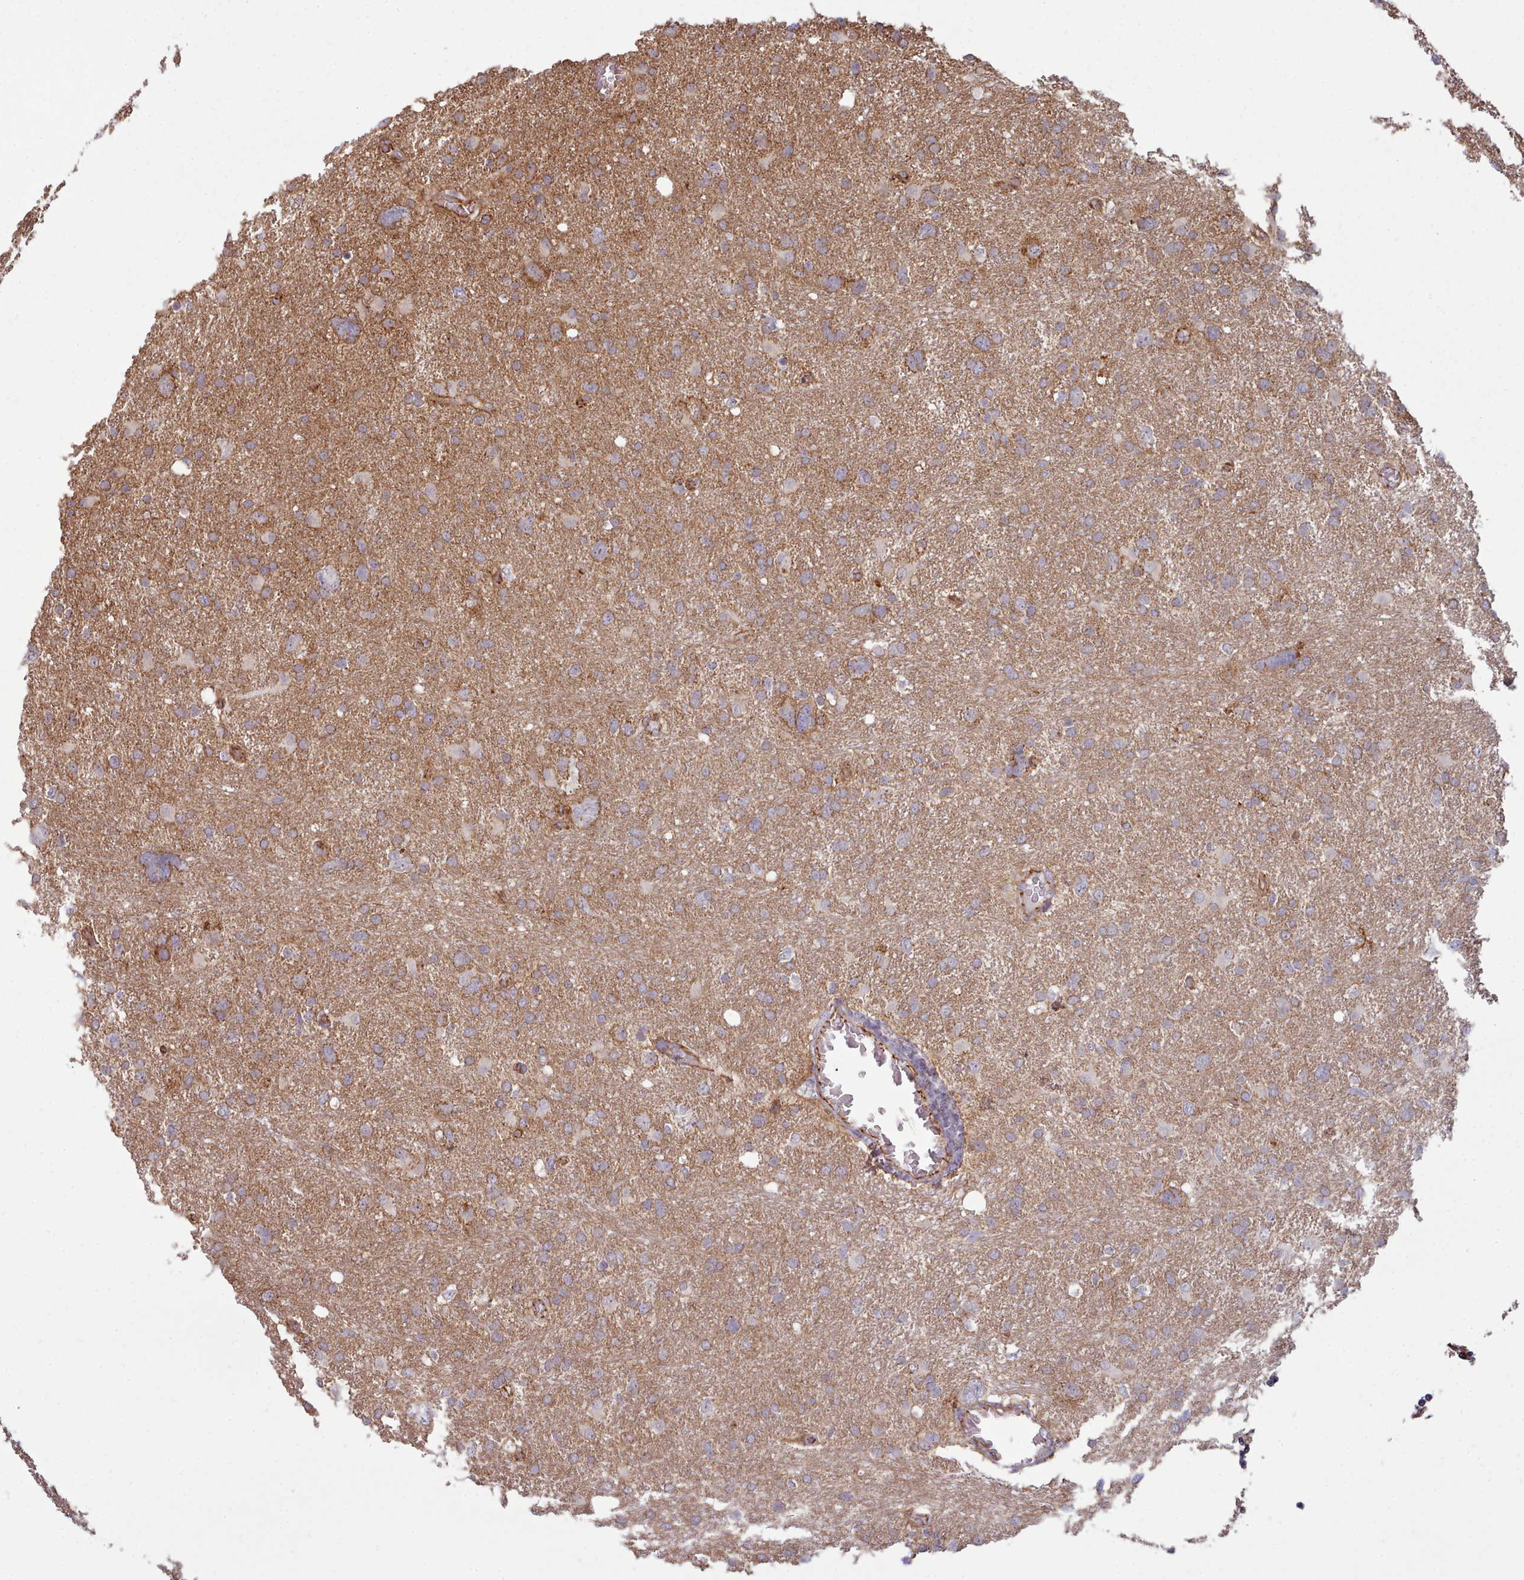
{"staining": {"intensity": "moderate", "quantity": ">75%", "location": "cytoplasmic/membranous"}, "tissue": "glioma", "cell_type": "Tumor cells", "image_type": "cancer", "snomed": [{"axis": "morphology", "description": "Glioma, malignant, High grade"}, {"axis": "topography", "description": "Brain"}], "caption": "IHC micrograph of human glioma stained for a protein (brown), which shows medium levels of moderate cytoplasmic/membranous positivity in about >75% of tumor cells.", "gene": "MRPL46", "patient": {"sex": "male", "age": 61}}